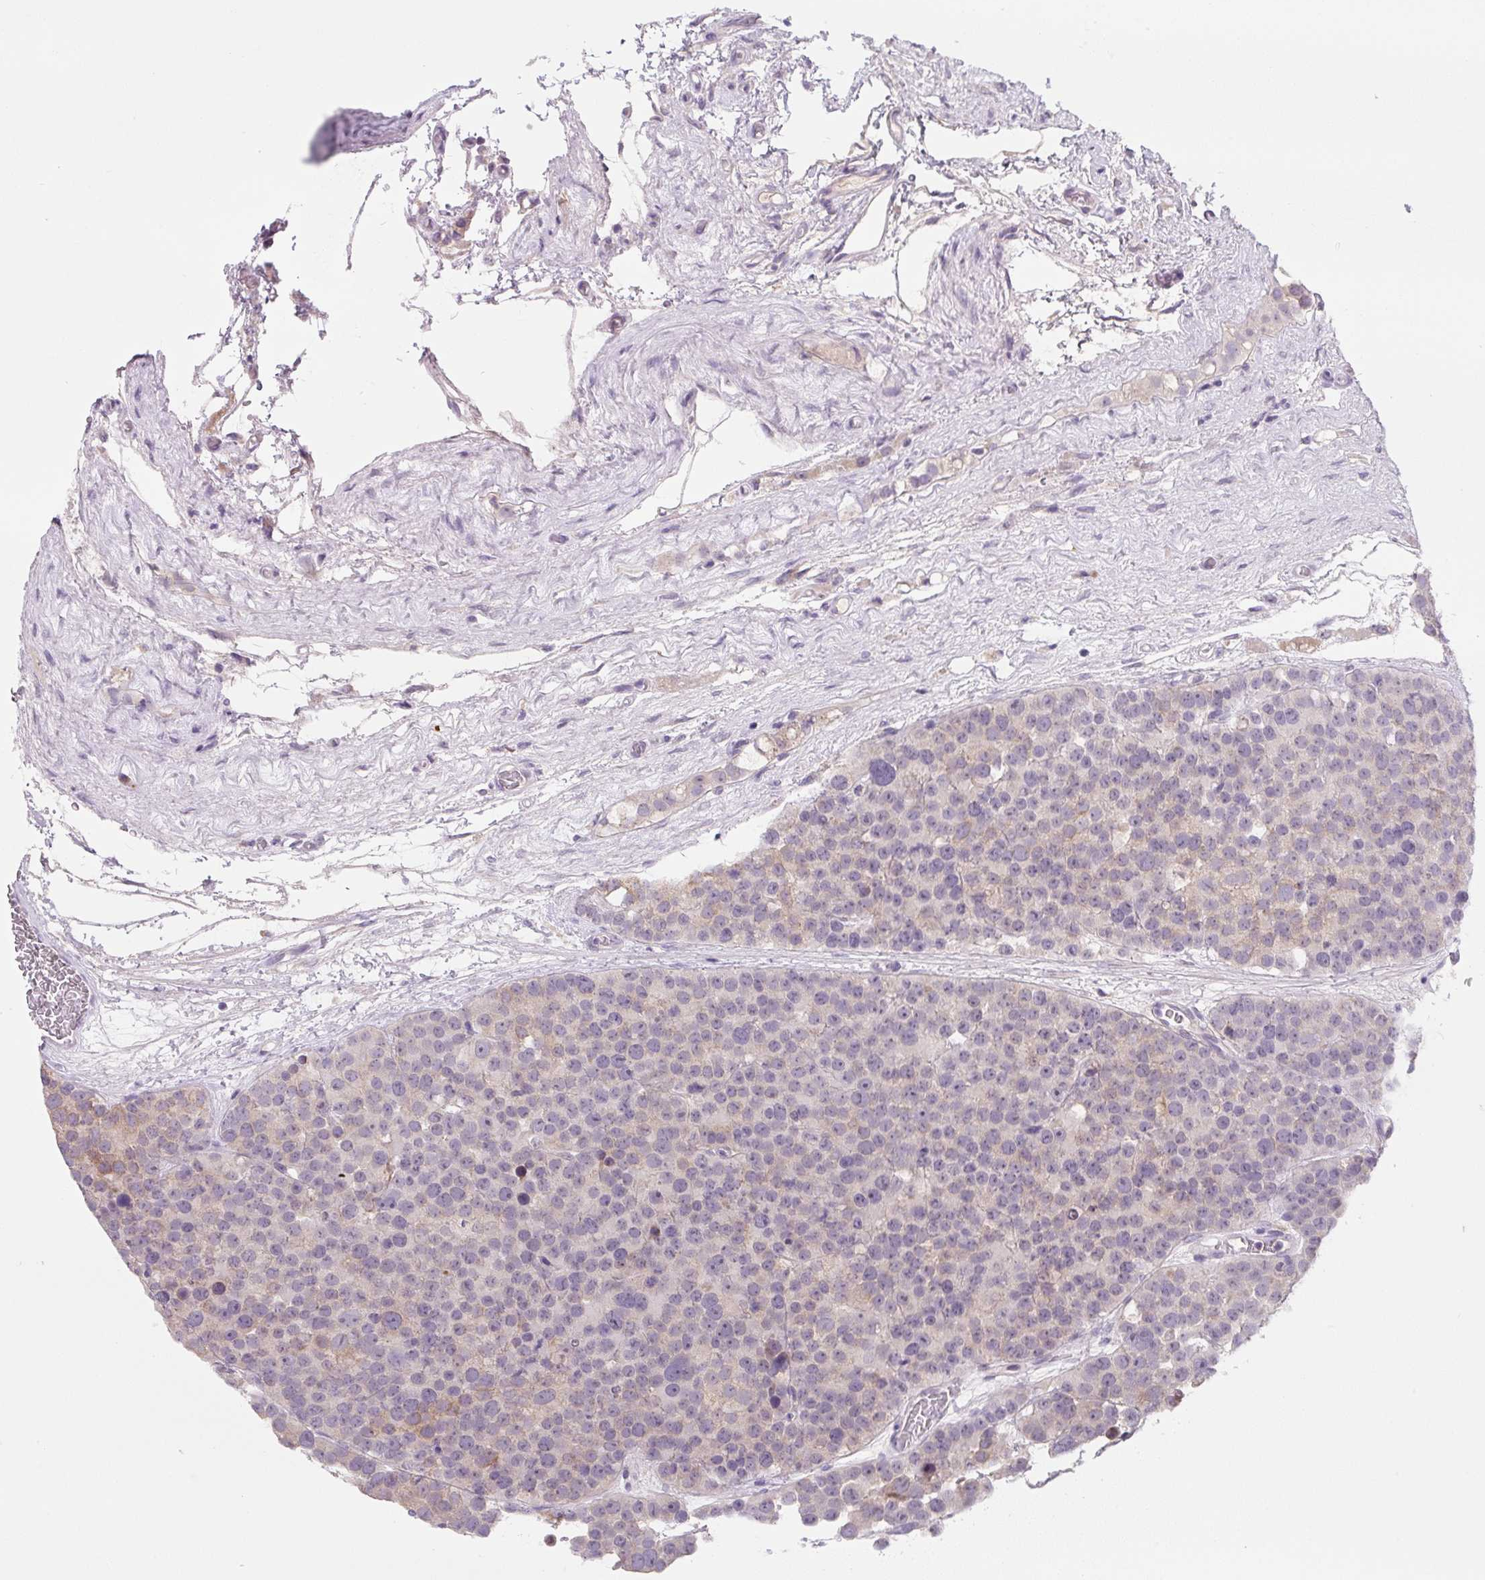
{"staining": {"intensity": "negative", "quantity": "none", "location": "none"}, "tissue": "testis cancer", "cell_type": "Tumor cells", "image_type": "cancer", "snomed": [{"axis": "morphology", "description": "Seminoma, NOS"}, {"axis": "topography", "description": "Testis"}], "caption": "IHC histopathology image of neoplastic tissue: human testis seminoma stained with DAB (3,3'-diaminobenzidine) demonstrates no significant protein expression in tumor cells.", "gene": "FZD5", "patient": {"sex": "male", "age": 71}}